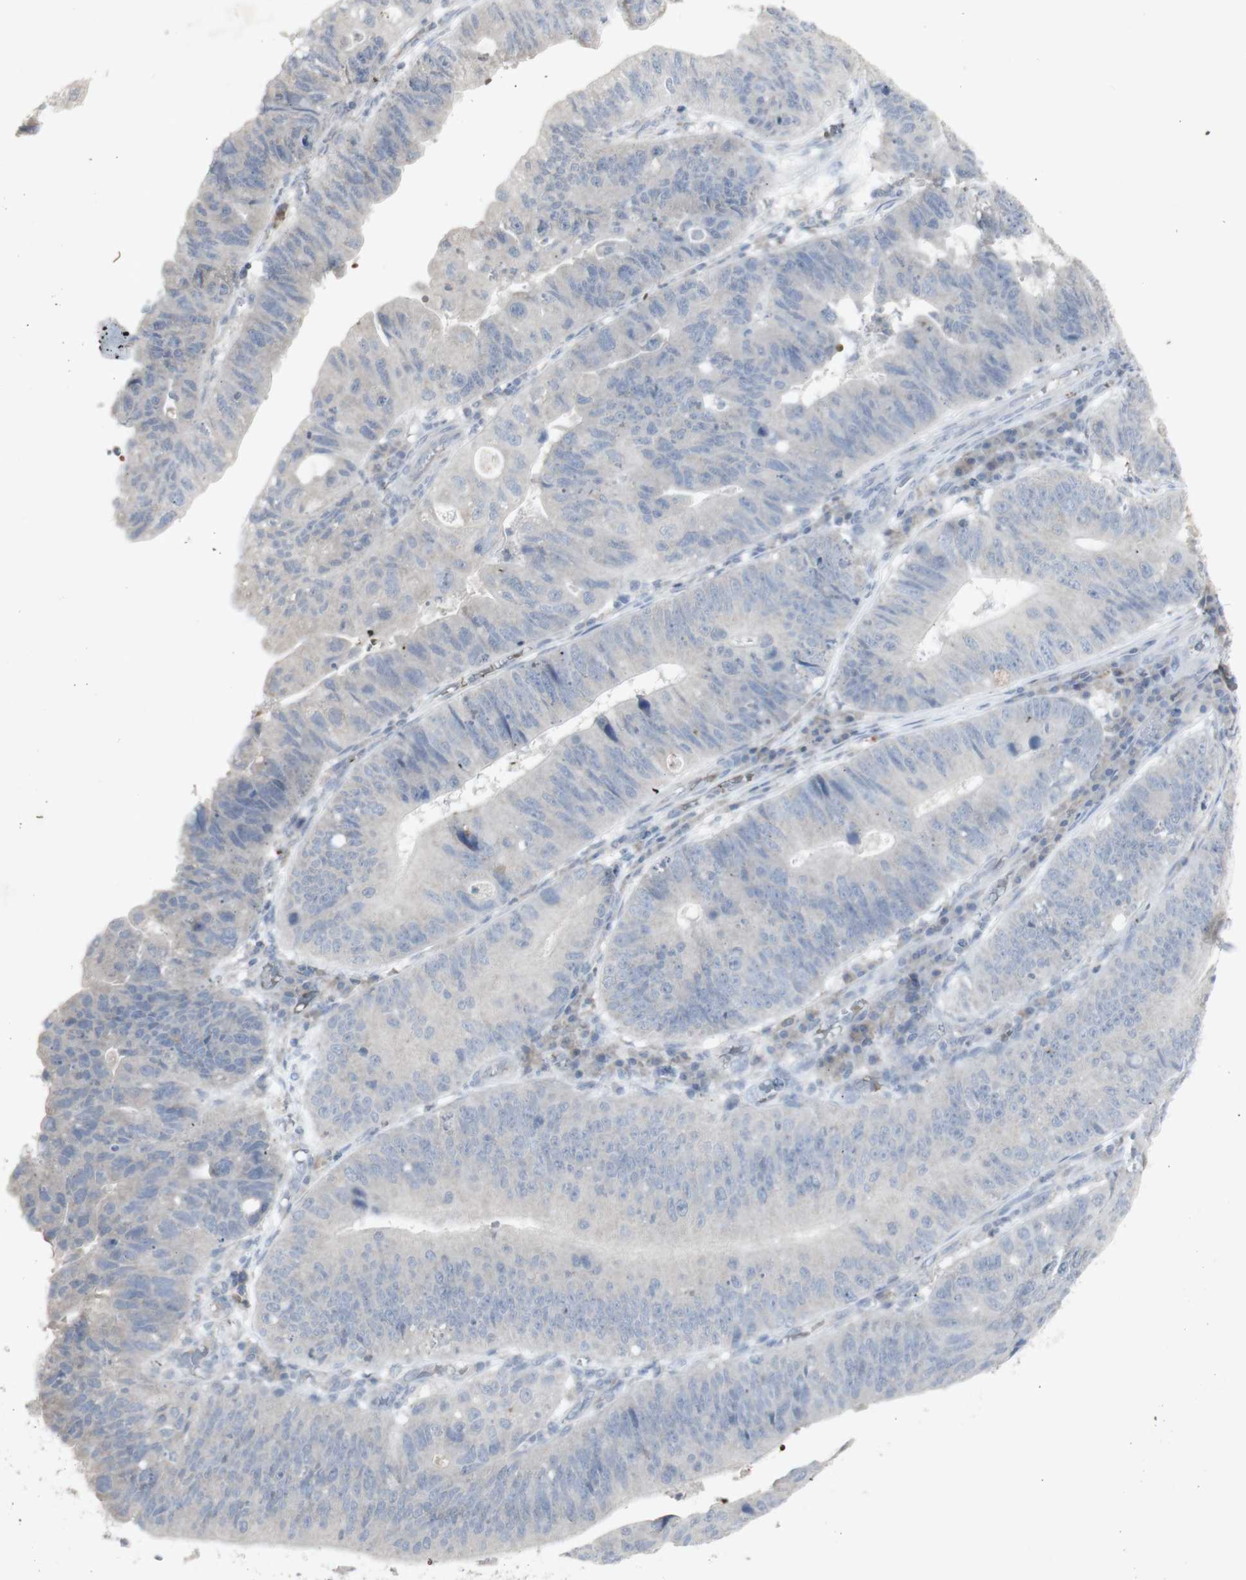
{"staining": {"intensity": "weak", "quantity": ">75%", "location": "cytoplasmic/membranous"}, "tissue": "stomach cancer", "cell_type": "Tumor cells", "image_type": "cancer", "snomed": [{"axis": "morphology", "description": "Adenocarcinoma, NOS"}, {"axis": "topography", "description": "Stomach"}], "caption": "Approximately >75% of tumor cells in adenocarcinoma (stomach) exhibit weak cytoplasmic/membranous protein positivity as visualized by brown immunohistochemical staining.", "gene": "INS", "patient": {"sex": "male", "age": 59}}